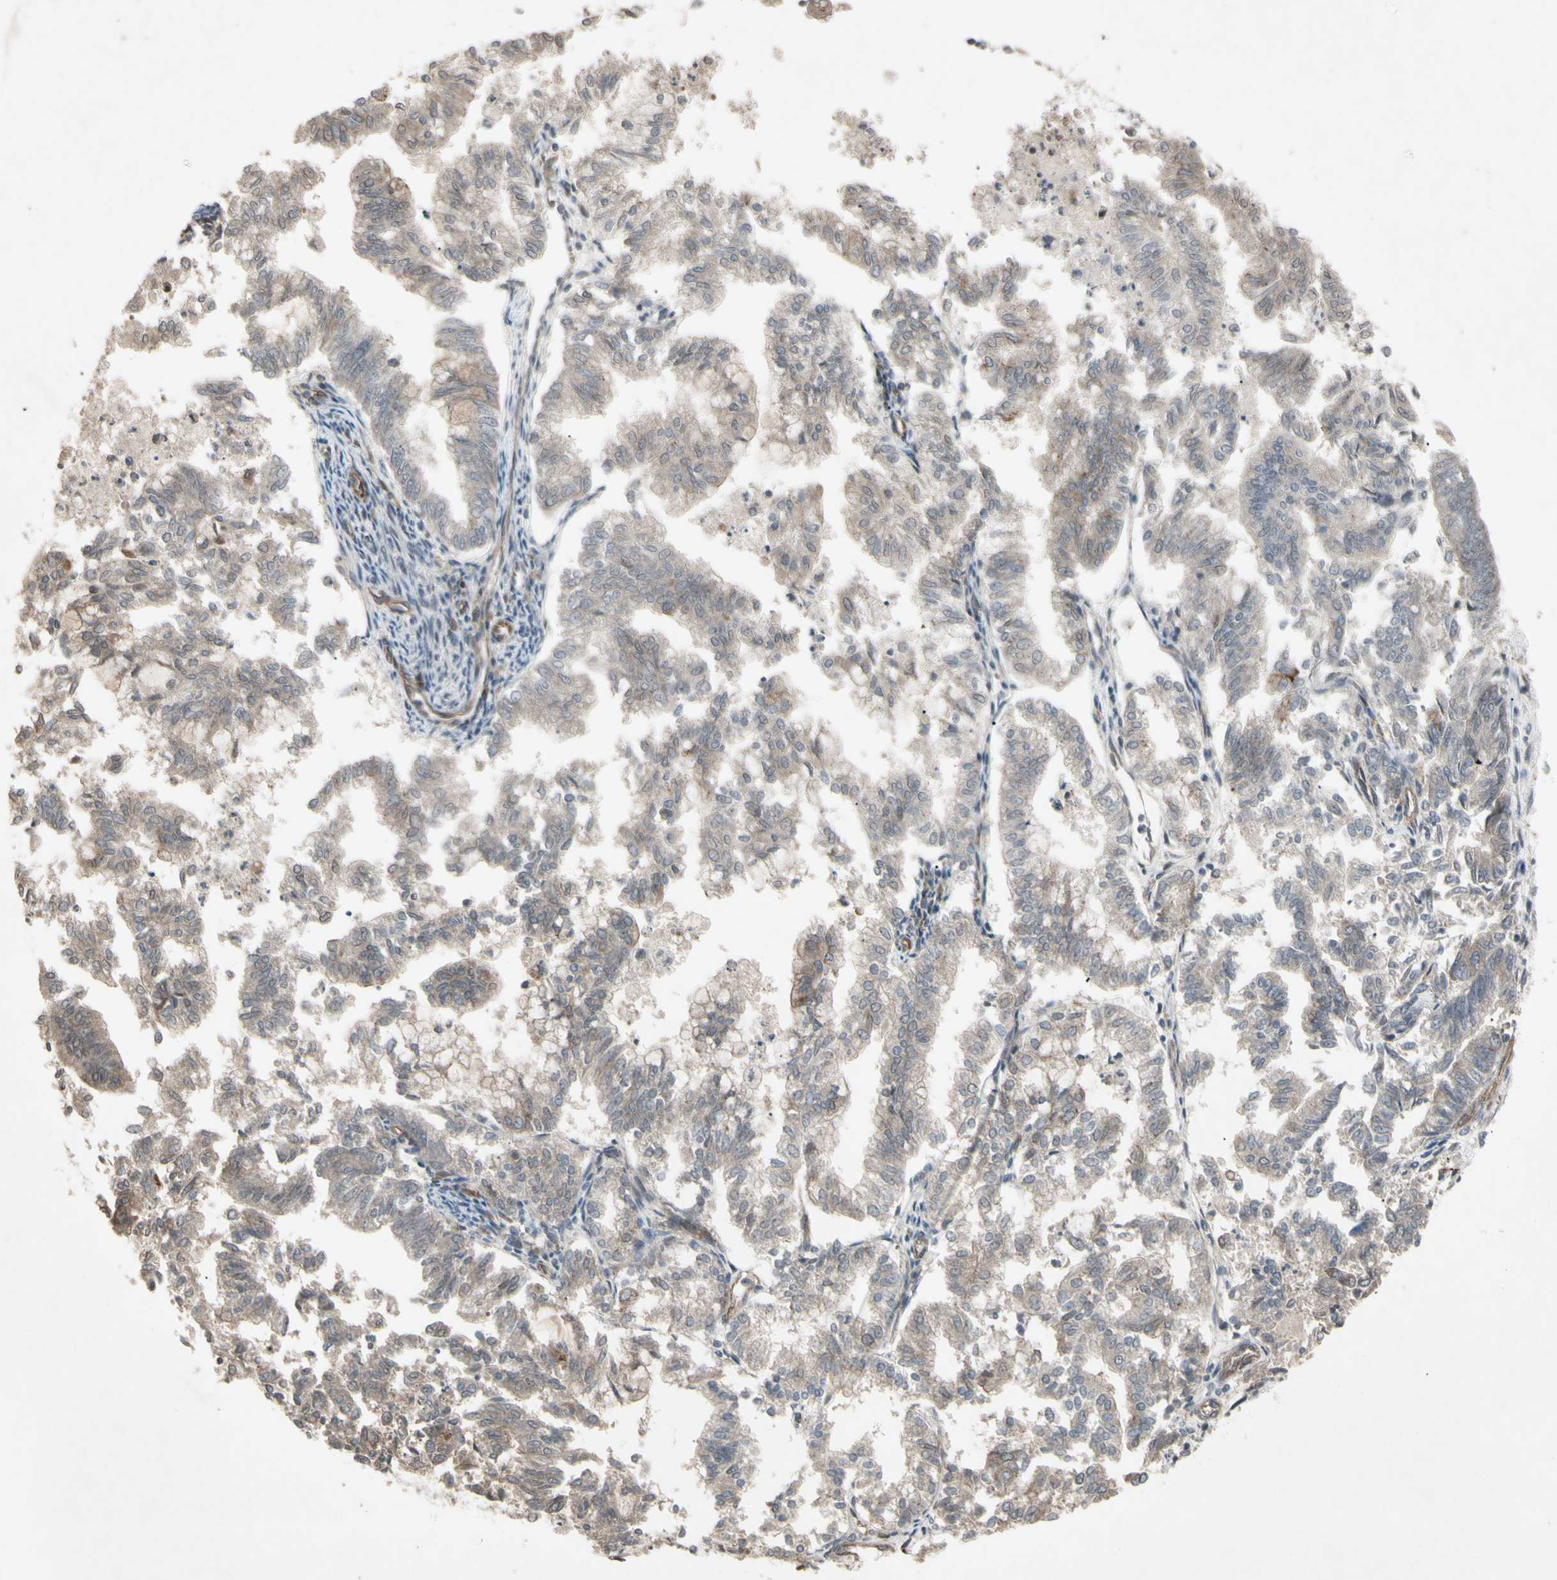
{"staining": {"intensity": "weak", "quantity": ">75%", "location": "cytoplasmic/membranous"}, "tissue": "endometrial cancer", "cell_type": "Tumor cells", "image_type": "cancer", "snomed": [{"axis": "morphology", "description": "Necrosis, NOS"}, {"axis": "morphology", "description": "Adenocarcinoma, NOS"}, {"axis": "topography", "description": "Endometrium"}], "caption": "Protein analysis of adenocarcinoma (endometrial) tissue displays weak cytoplasmic/membranous positivity in about >75% of tumor cells. (DAB IHC with brightfield microscopy, high magnification).", "gene": "JAG1", "patient": {"sex": "female", "age": 79}}